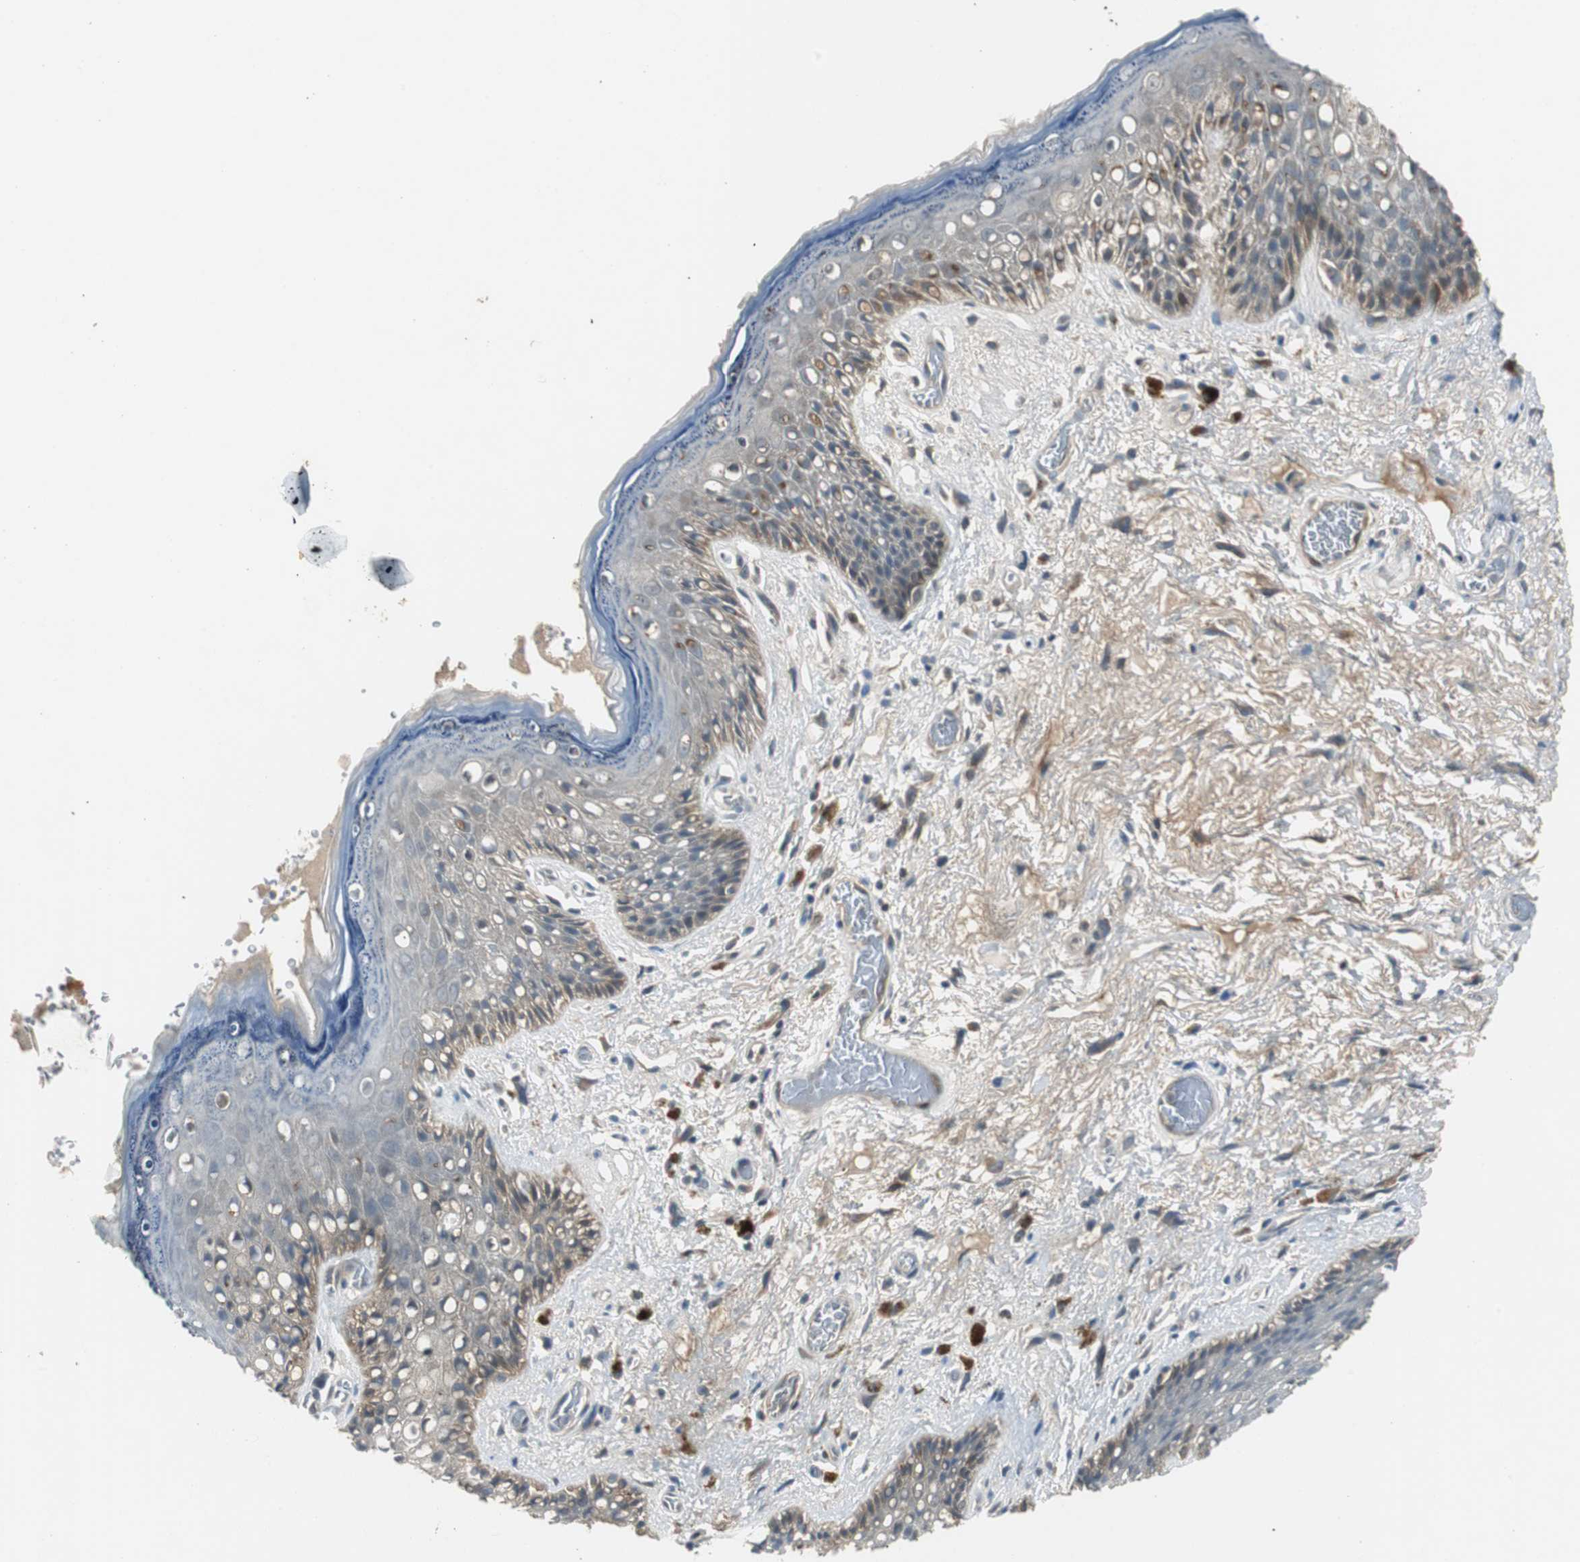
{"staining": {"intensity": "moderate", "quantity": "<25%", "location": "cytoplasmic/membranous"}, "tissue": "skin", "cell_type": "Epidermal cells", "image_type": "normal", "snomed": [{"axis": "morphology", "description": "Normal tissue, NOS"}, {"axis": "topography", "description": "Anal"}], "caption": "Skin stained for a protein demonstrates moderate cytoplasmic/membranous positivity in epidermal cells. (brown staining indicates protein expression, while blue staining denotes nuclei).", "gene": "FHL2", "patient": {"sex": "female", "age": 46}}